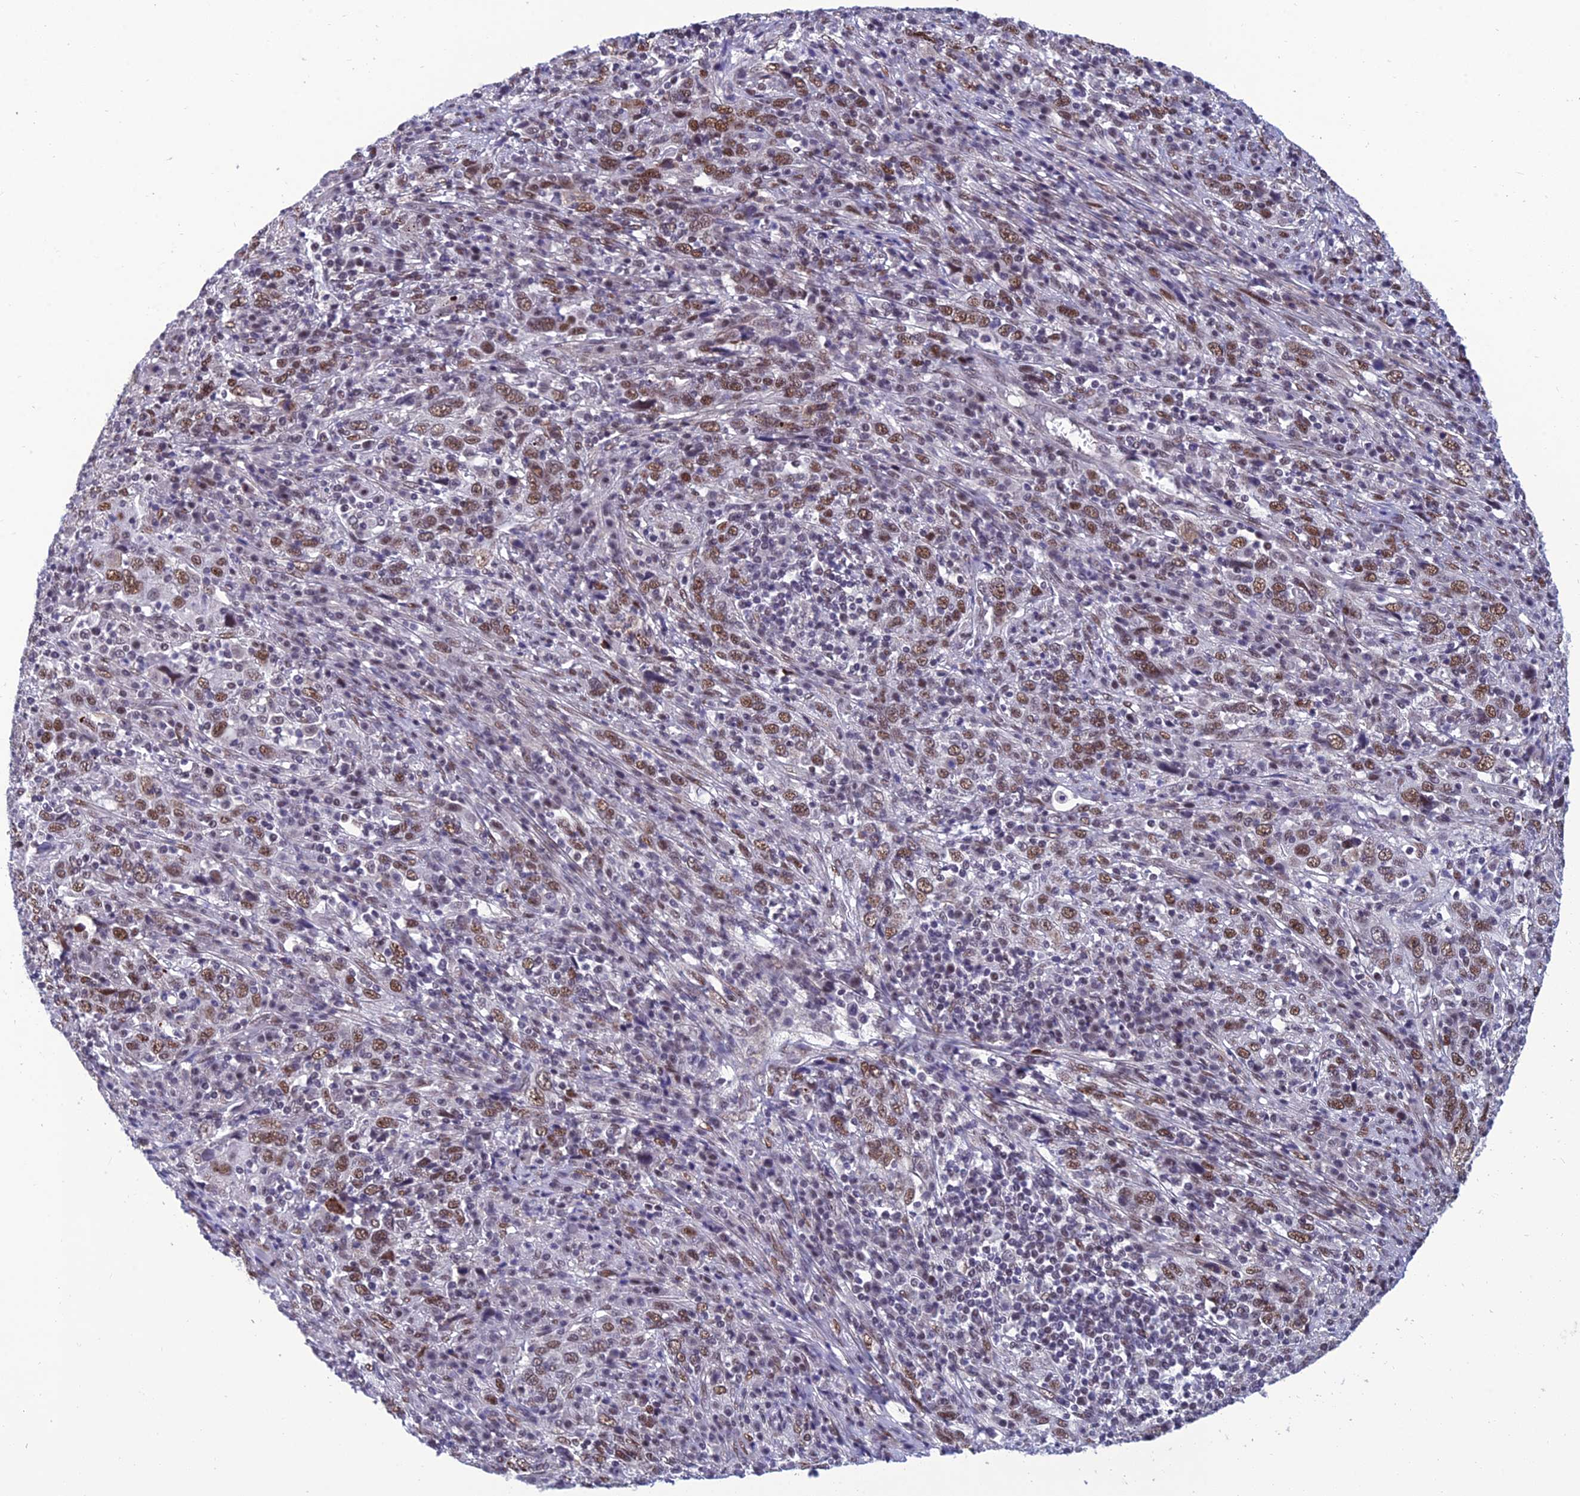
{"staining": {"intensity": "moderate", "quantity": ">75%", "location": "nuclear"}, "tissue": "cervical cancer", "cell_type": "Tumor cells", "image_type": "cancer", "snomed": [{"axis": "morphology", "description": "Squamous cell carcinoma, NOS"}, {"axis": "topography", "description": "Cervix"}], "caption": "Immunohistochemical staining of cervical cancer (squamous cell carcinoma) demonstrates medium levels of moderate nuclear staining in approximately >75% of tumor cells. Nuclei are stained in blue.", "gene": "RSRC1", "patient": {"sex": "female", "age": 46}}